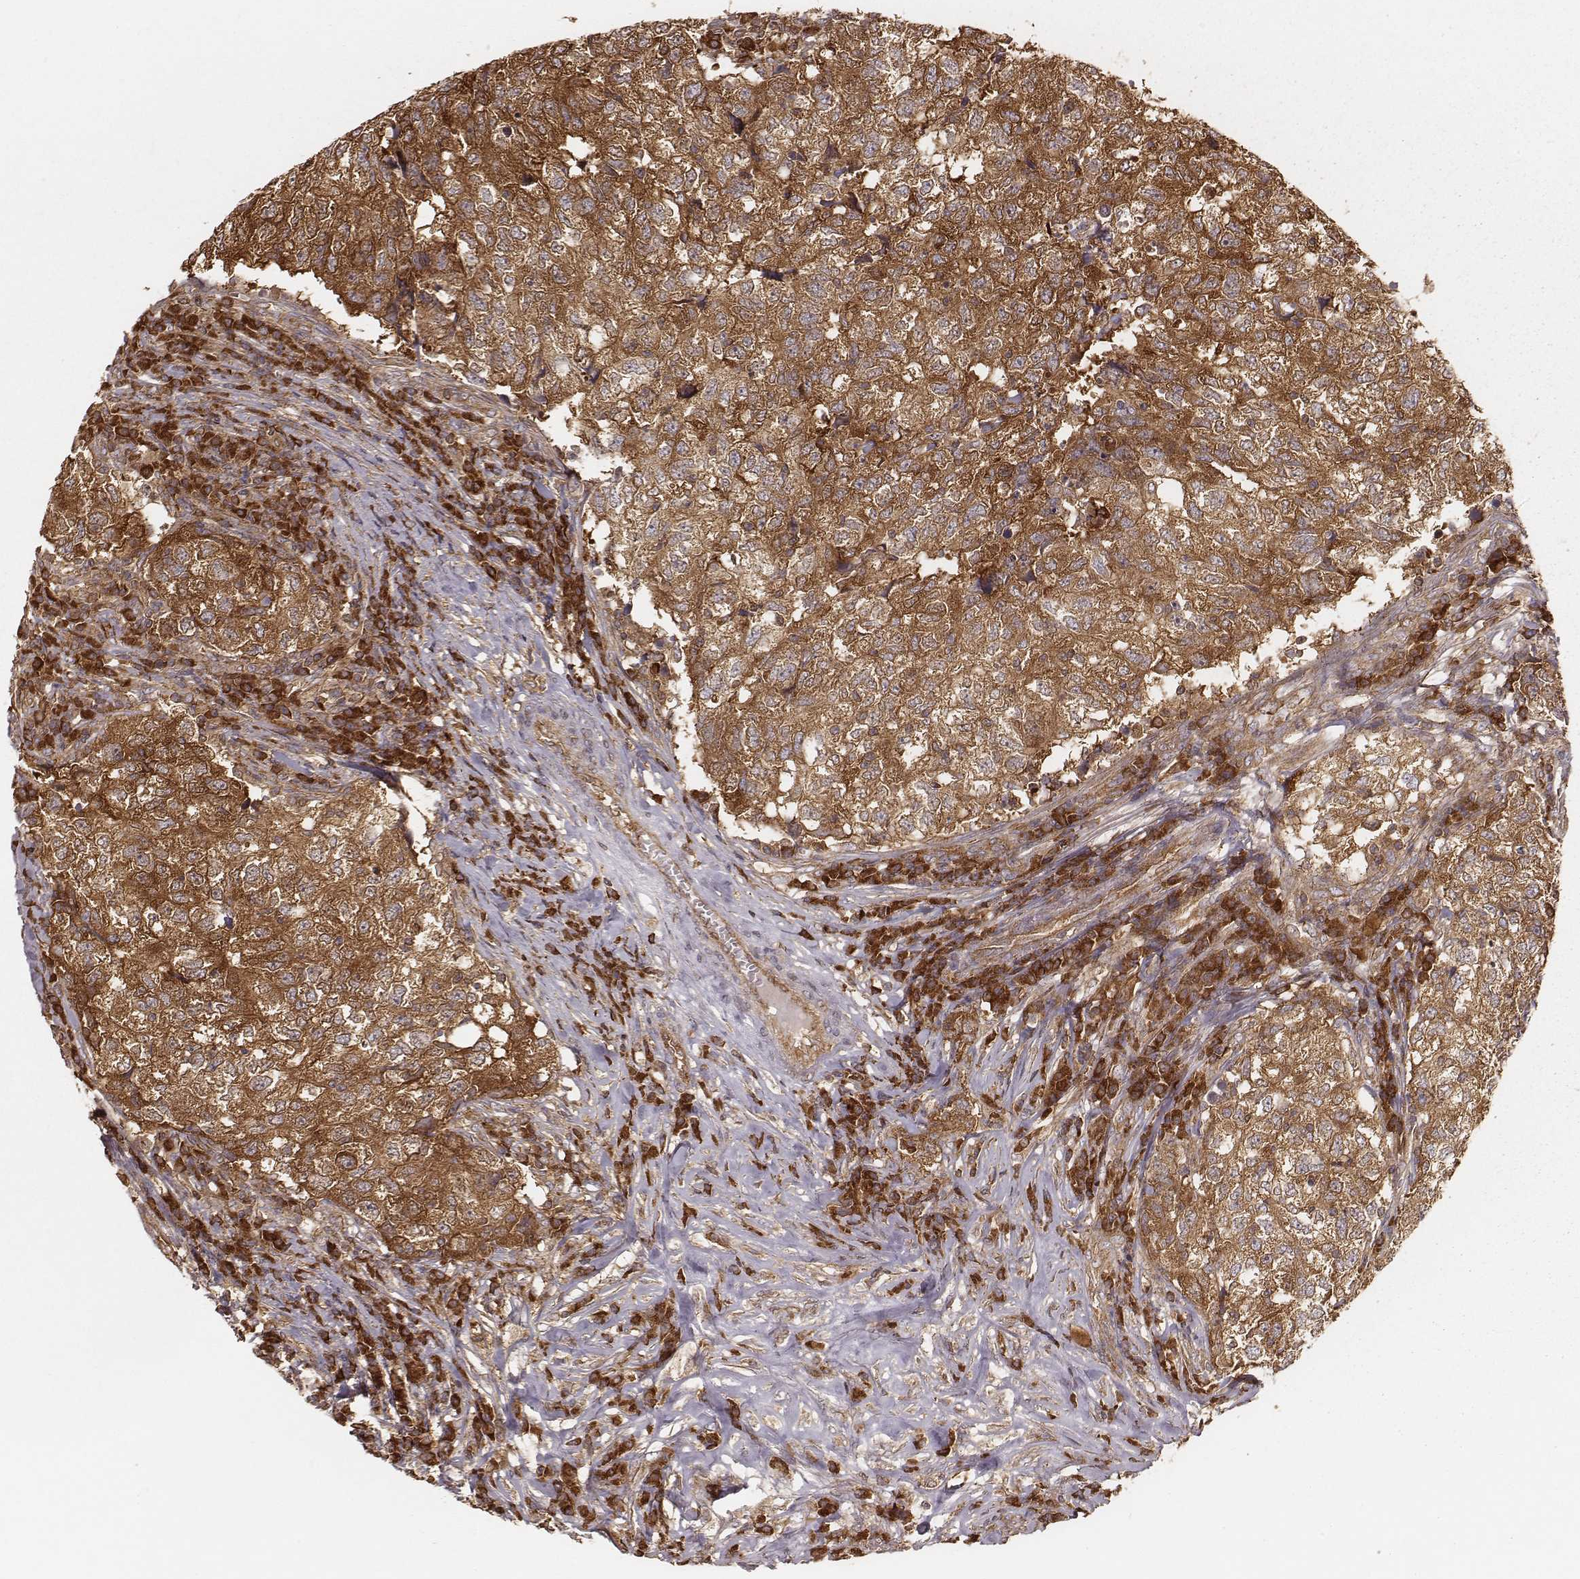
{"staining": {"intensity": "moderate", "quantity": ">75%", "location": "cytoplasmic/membranous"}, "tissue": "breast cancer", "cell_type": "Tumor cells", "image_type": "cancer", "snomed": [{"axis": "morphology", "description": "Duct carcinoma"}, {"axis": "topography", "description": "Breast"}], "caption": "Protein expression analysis of human breast cancer (infiltrating ductal carcinoma) reveals moderate cytoplasmic/membranous expression in about >75% of tumor cells.", "gene": "CARS1", "patient": {"sex": "female", "age": 30}}